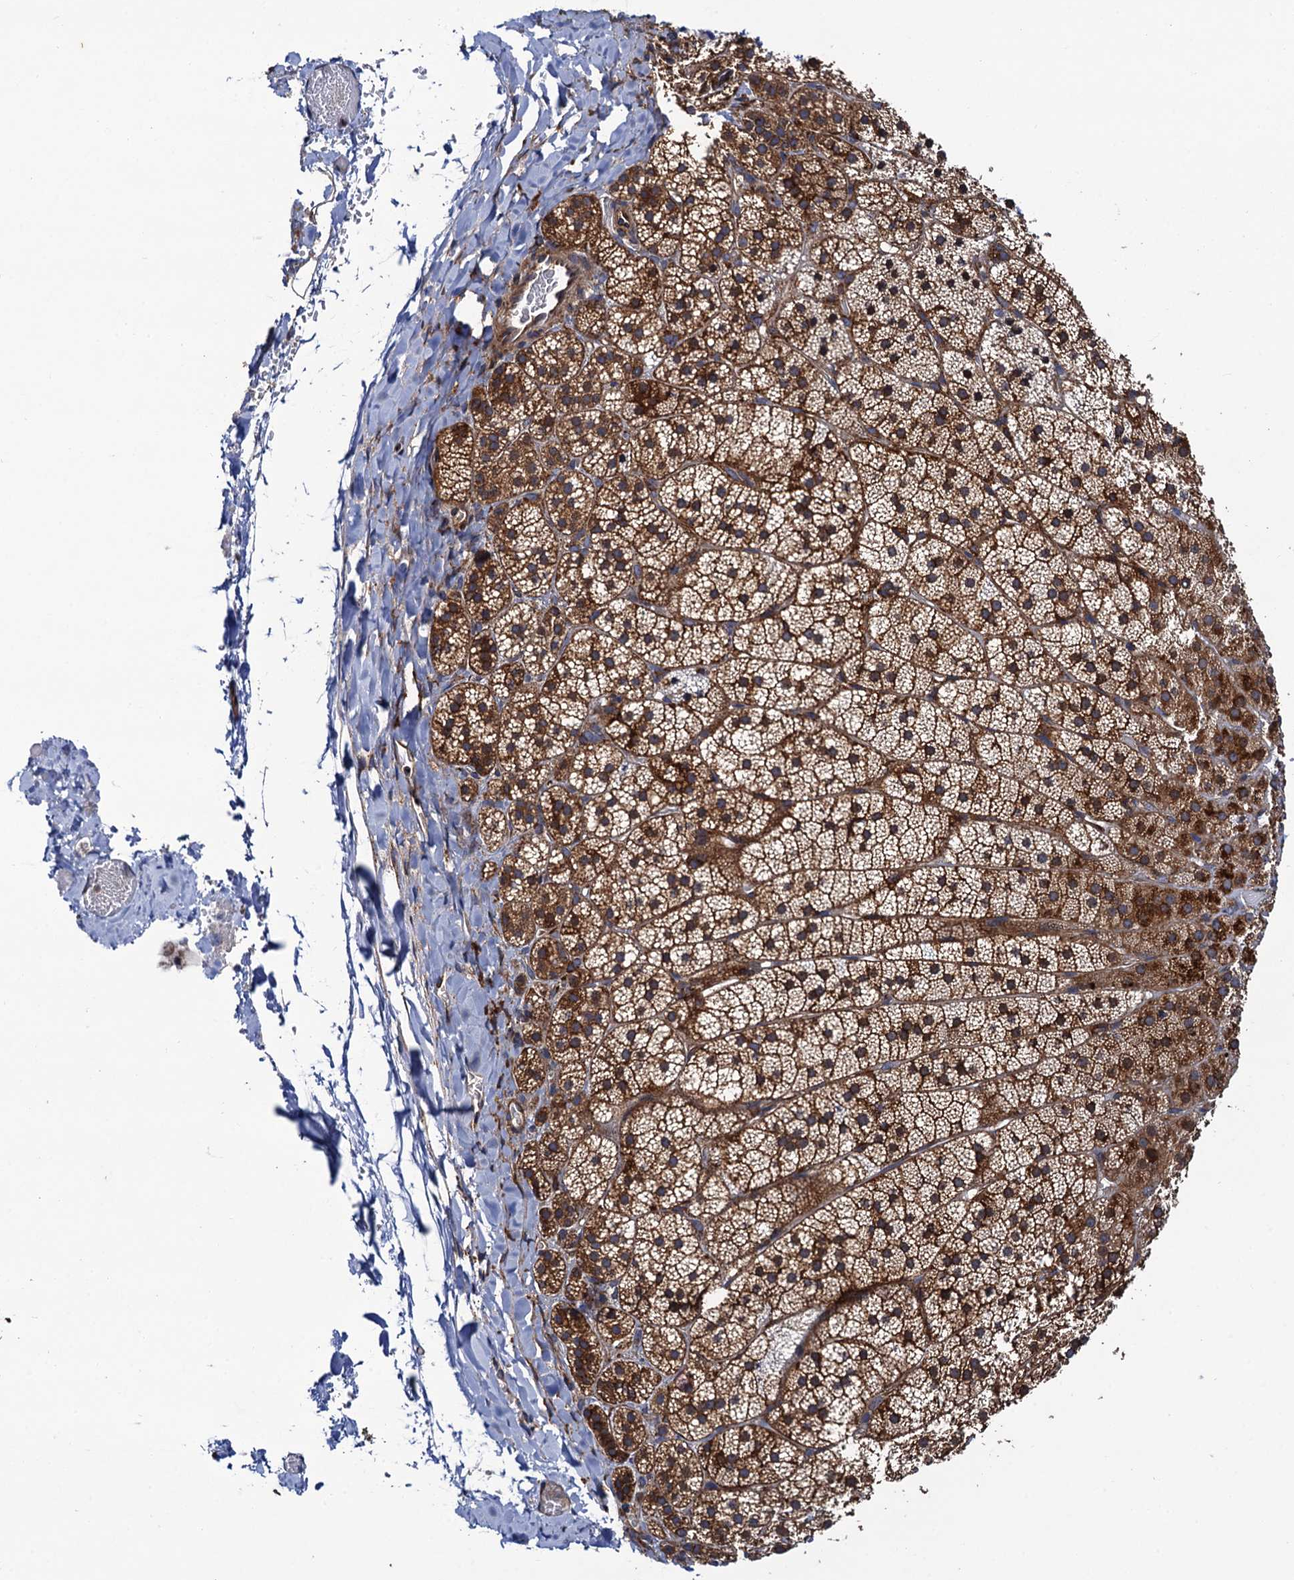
{"staining": {"intensity": "moderate", "quantity": ">75%", "location": "cytoplasmic/membranous"}, "tissue": "adrenal gland", "cell_type": "Glandular cells", "image_type": "normal", "snomed": [{"axis": "morphology", "description": "Normal tissue, NOS"}, {"axis": "topography", "description": "Adrenal gland"}], "caption": "Adrenal gland stained for a protein (brown) demonstrates moderate cytoplasmic/membranous positive staining in about >75% of glandular cells.", "gene": "VPS35", "patient": {"sex": "female", "age": 44}}